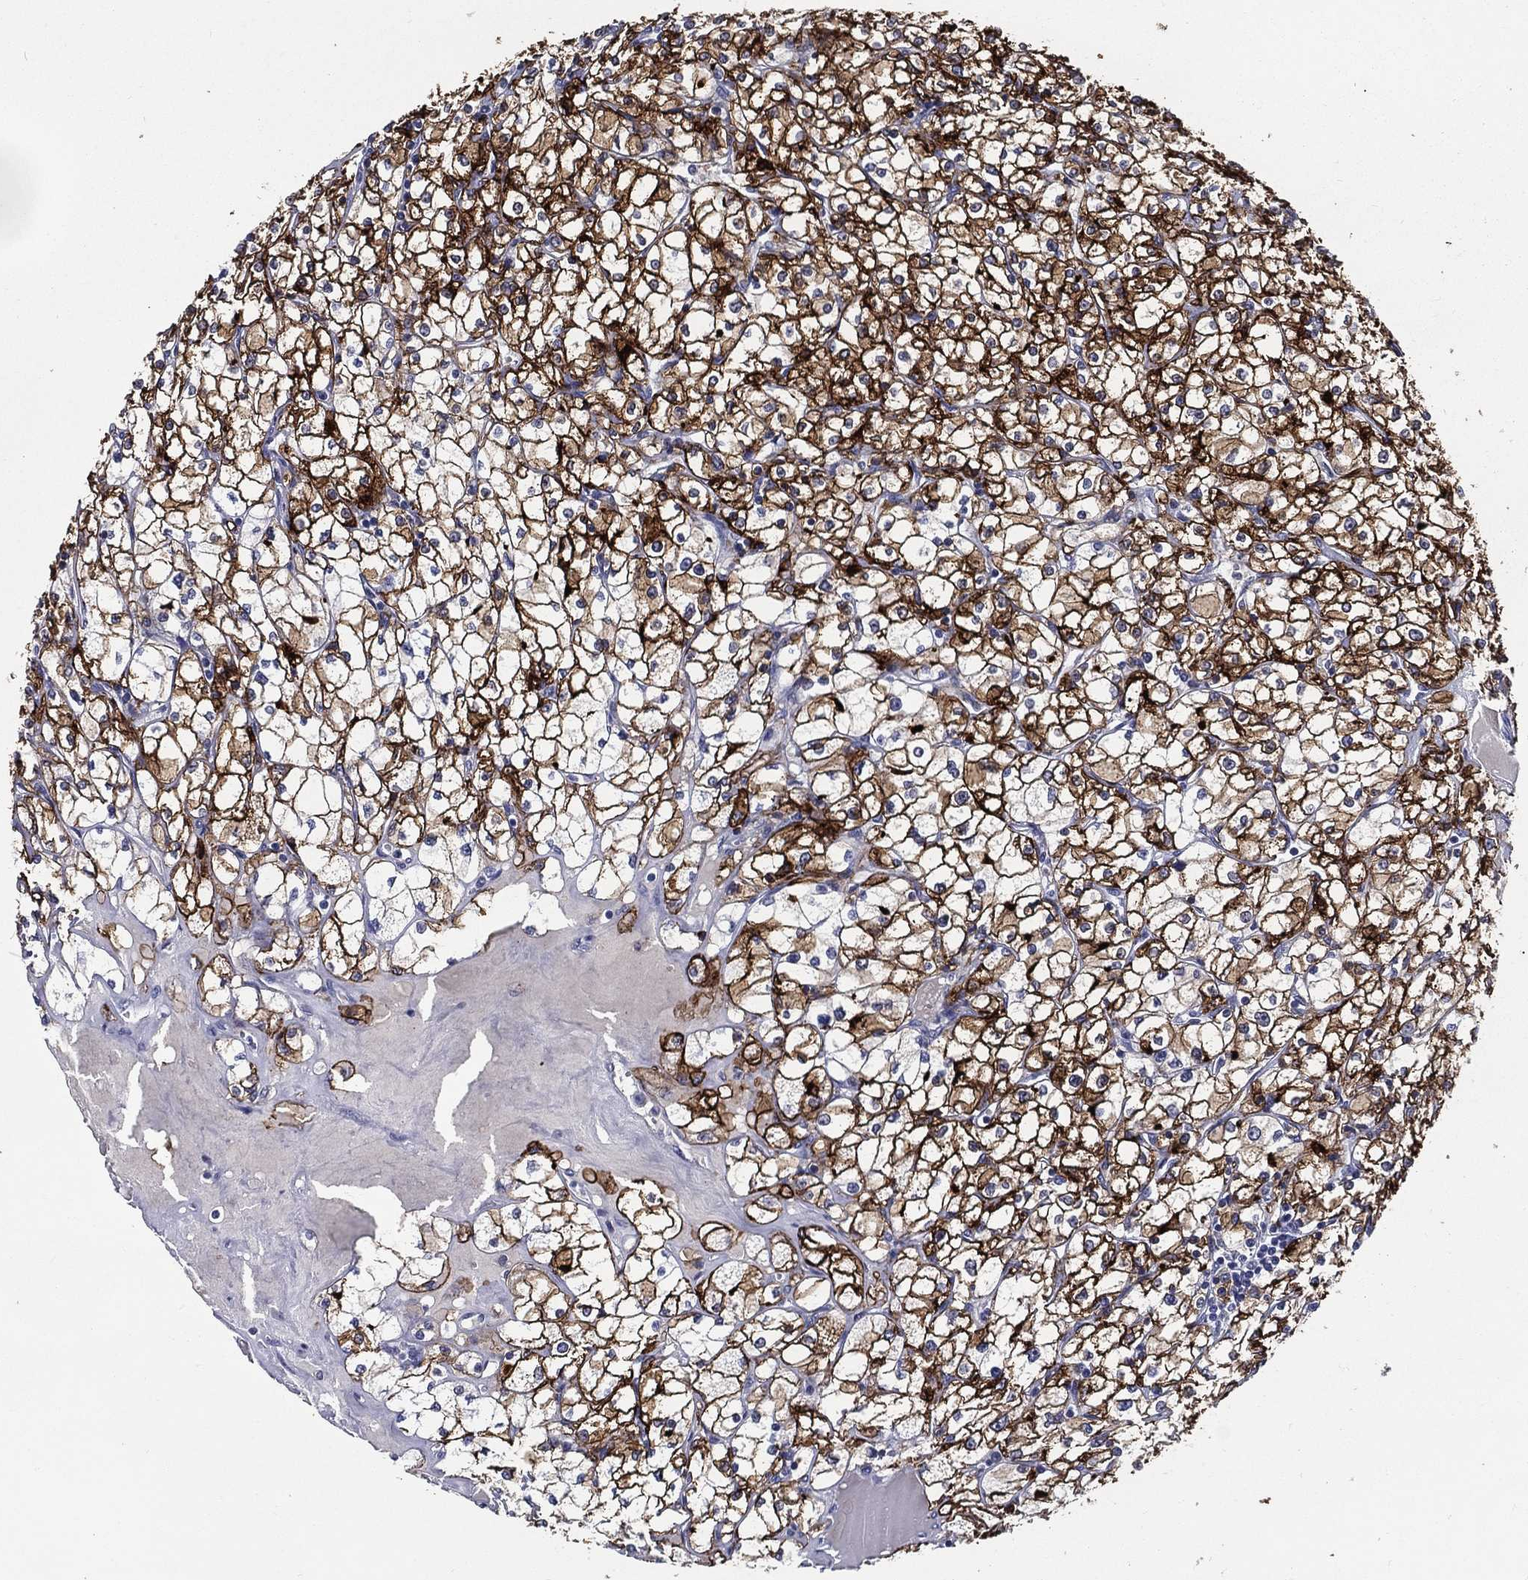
{"staining": {"intensity": "strong", "quantity": ">75%", "location": "cytoplasmic/membranous"}, "tissue": "renal cancer", "cell_type": "Tumor cells", "image_type": "cancer", "snomed": [{"axis": "morphology", "description": "Adenocarcinoma, NOS"}, {"axis": "topography", "description": "Kidney"}], "caption": "Immunohistochemical staining of renal cancer (adenocarcinoma) demonstrates strong cytoplasmic/membranous protein expression in approximately >75% of tumor cells.", "gene": "ACE2", "patient": {"sex": "male", "age": 67}}